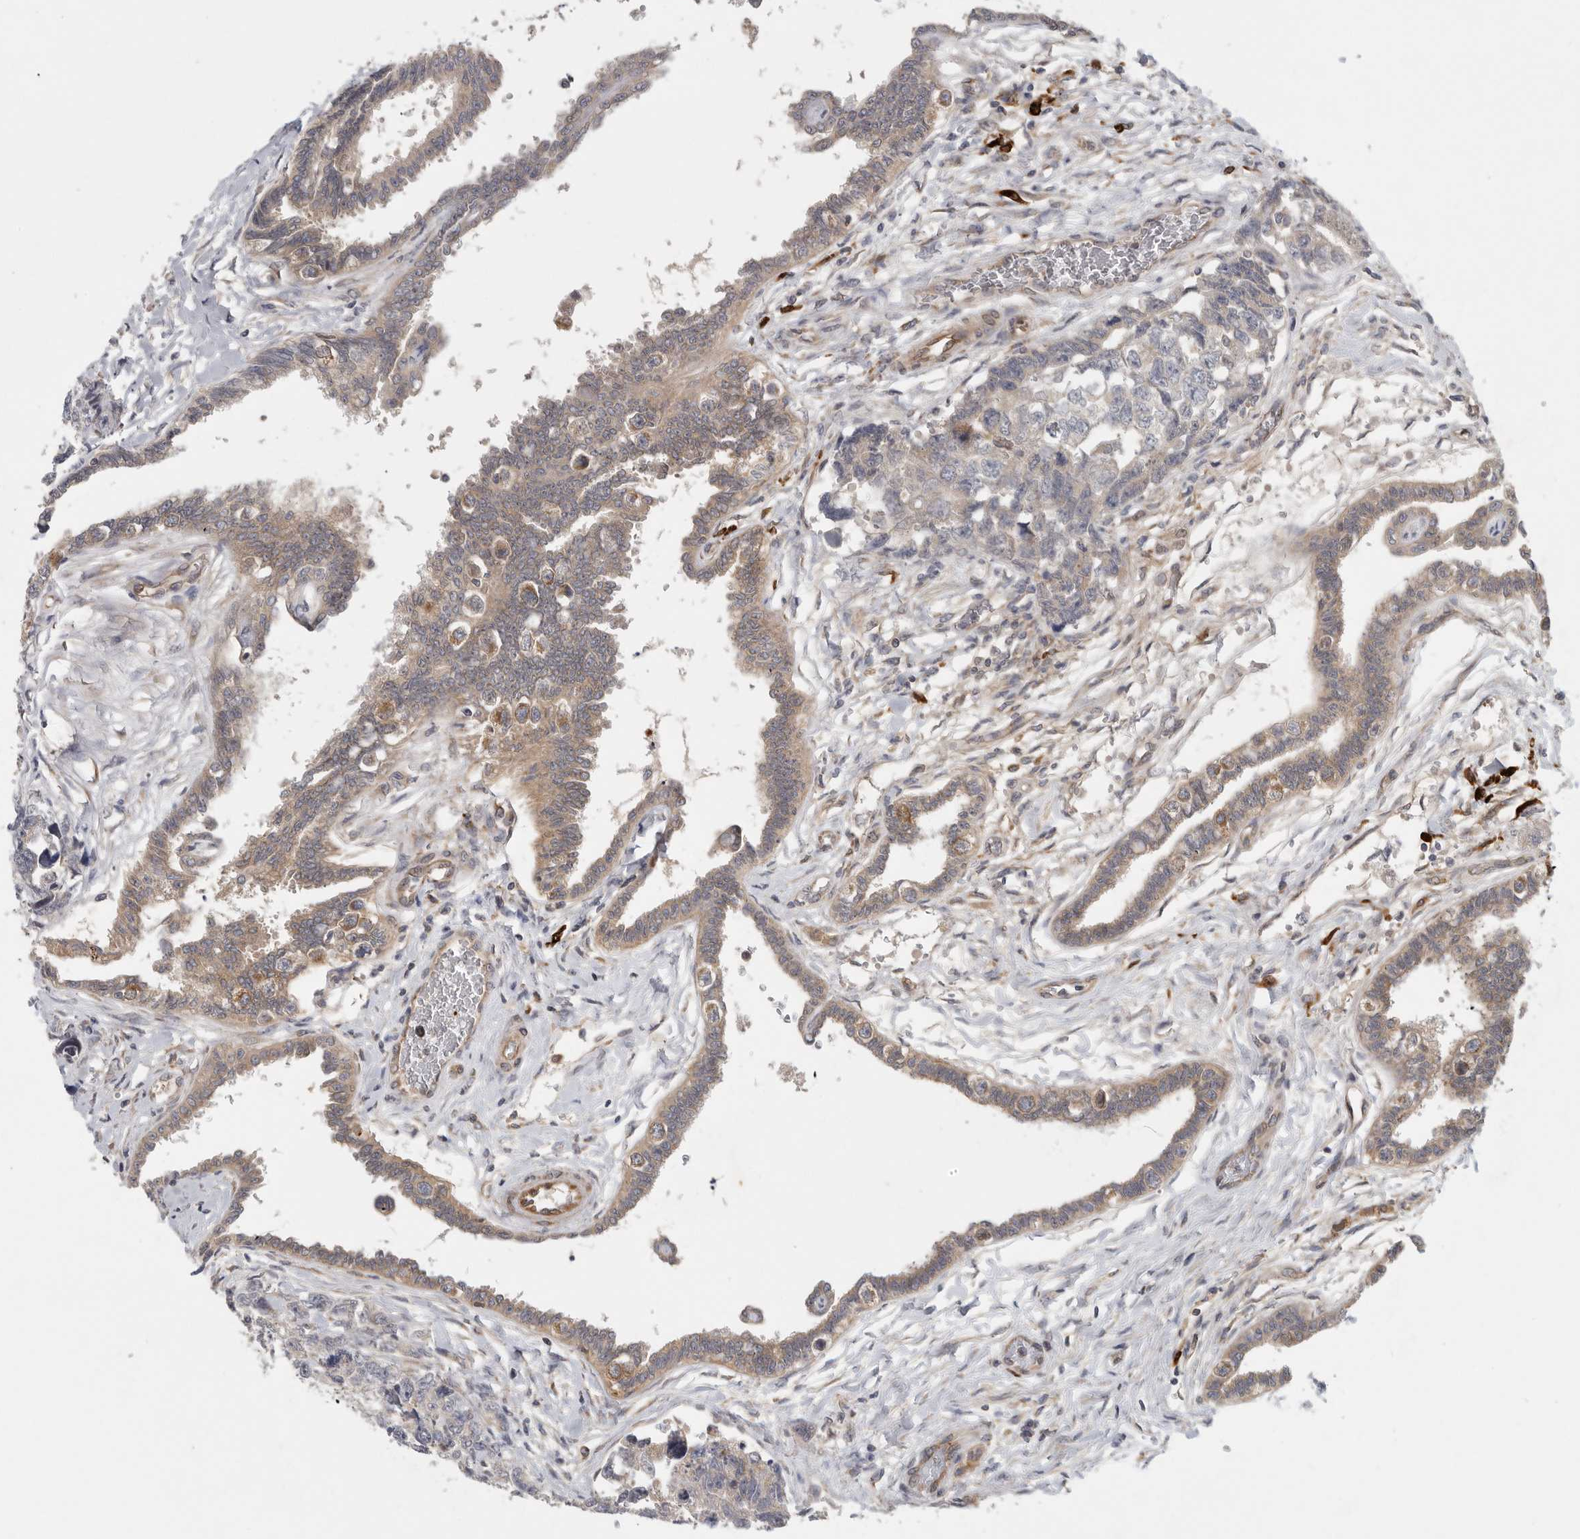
{"staining": {"intensity": "weak", "quantity": ">75%", "location": "cytoplasmic/membranous"}, "tissue": "testis cancer", "cell_type": "Tumor cells", "image_type": "cancer", "snomed": [{"axis": "morphology", "description": "Carcinoma, Embryonal, NOS"}, {"axis": "topography", "description": "Testis"}], "caption": "IHC histopathology image of neoplastic tissue: testis cancer (embryonal carcinoma) stained using IHC displays low levels of weak protein expression localized specifically in the cytoplasmic/membranous of tumor cells, appearing as a cytoplasmic/membranous brown color.", "gene": "BCAP29", "patient": {"sex": "male", "age": 31}}